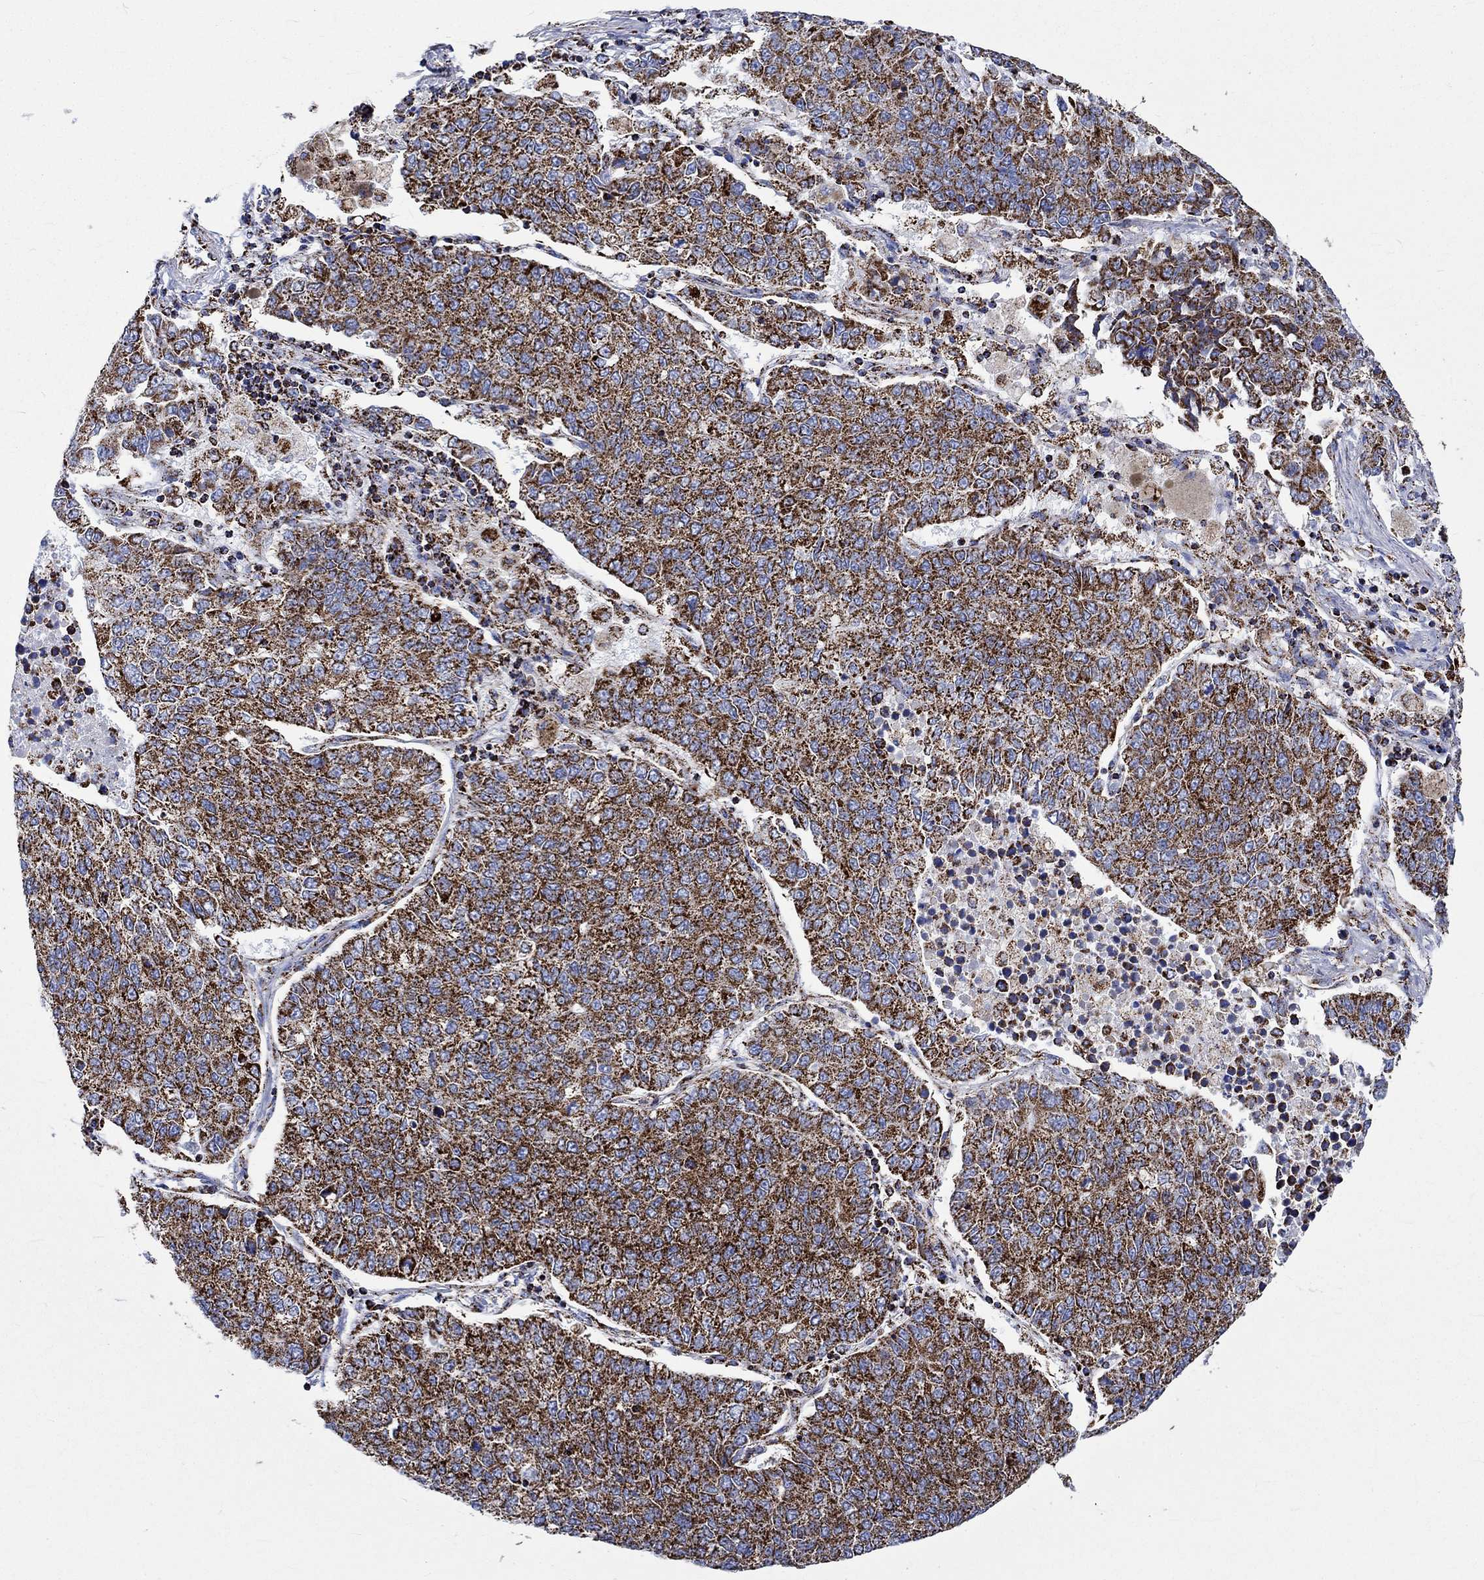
{"staining": {"intensity": "strong", "quantity": ">75%", "location": "cytoplasmic/membranous"}, "tissue": "lung cancer", "cell_type": "Tumor cells", "image_type": "cancer", "snomed": [{"axis": "morphology", "description": "Adenocarcinoma, NOS"}, {"axis": "topography", "description": "Lung"}], "caption": "Protein expression analysis of human lung adenocarcinoma reveals strong cytoplasmic/membranous staining in about >75% of tumor cells.", "gene": "RCE1", "patient": {"sex": "male", "age": 49}}